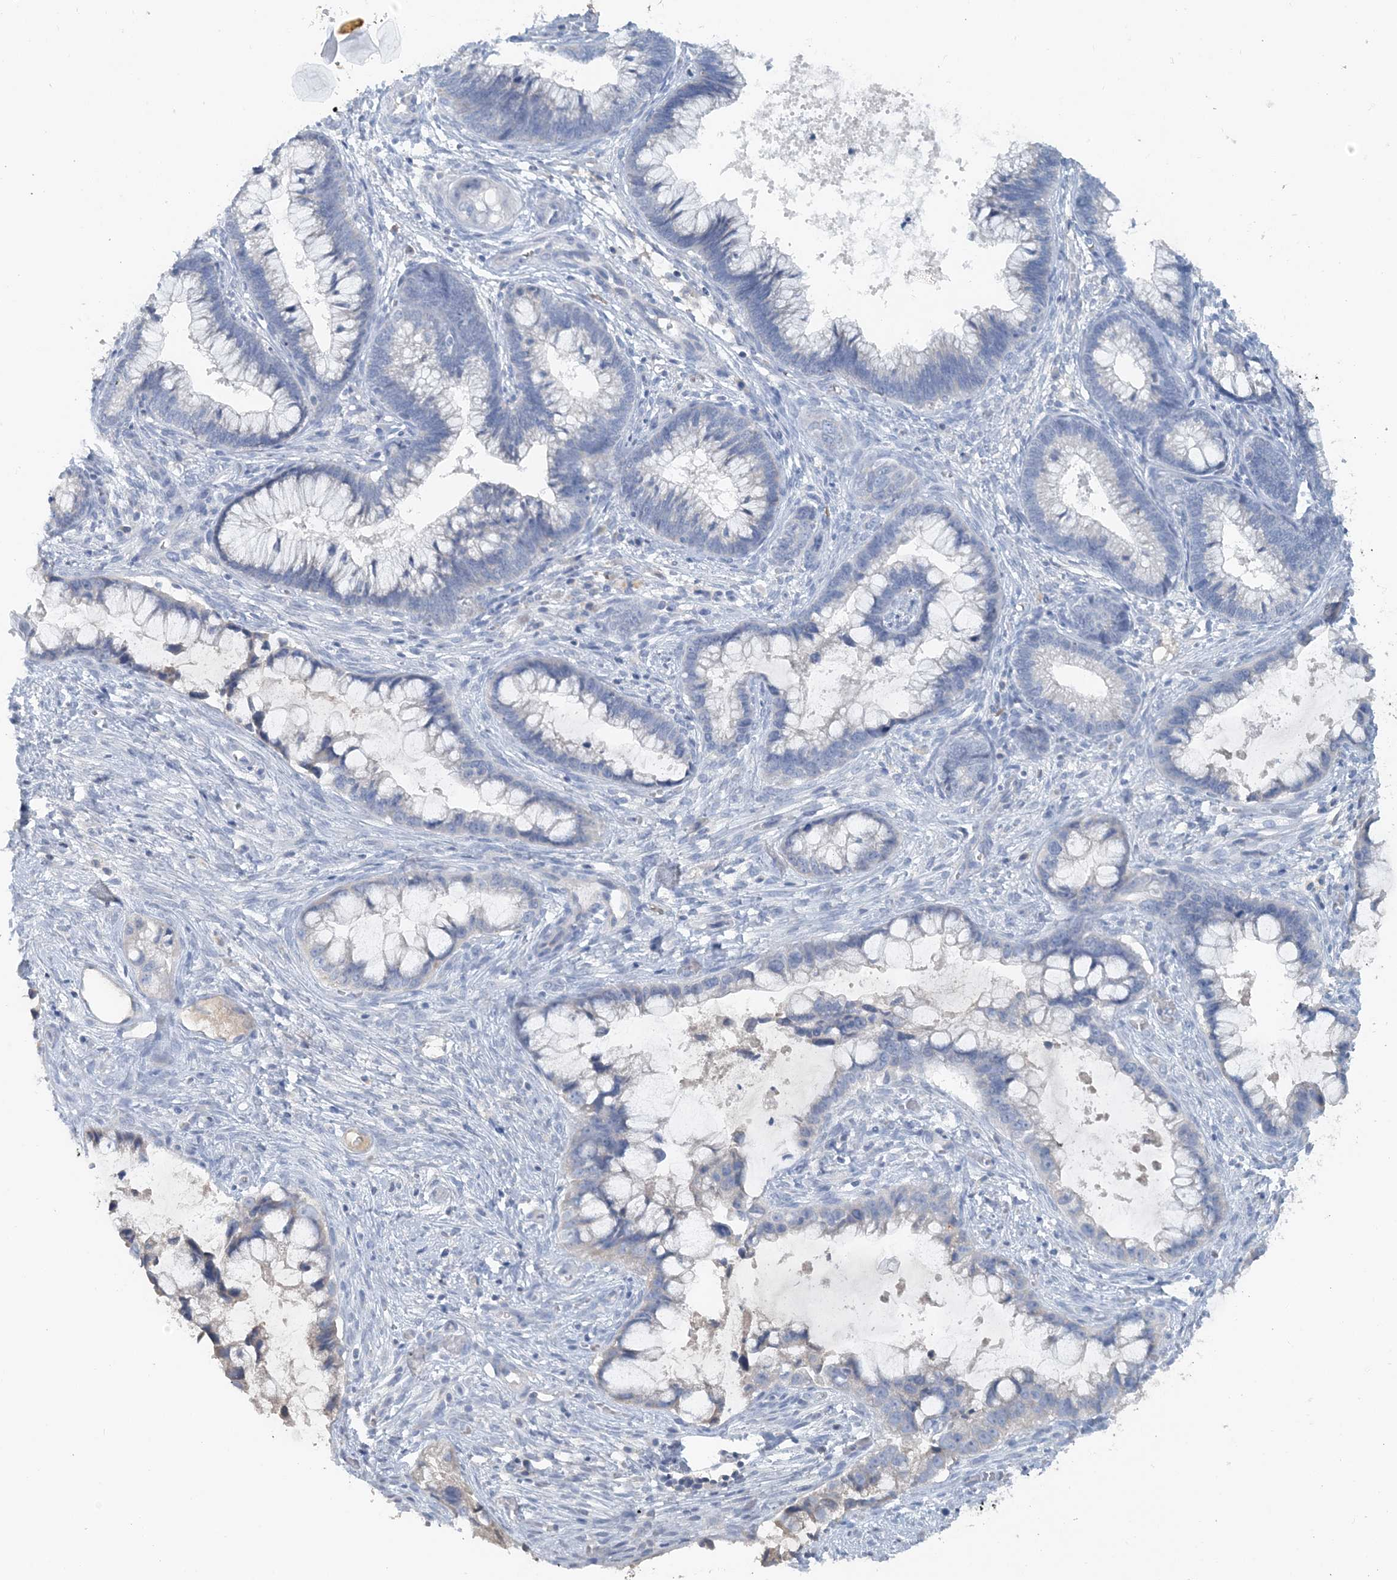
{"staining": {"intensity": "negative", "quantity": "none", "location": "none"}, "tissue": "cervical cancer", "cell_type": "Tumor cells", "image_type": "cancer", "snomed": [{"axis": "morphology", "description": "Adenocarcinoma, NOS"}, {"axis": "topography", "description": "Cervix"}], "caption": "A high-resolution micrograph shows IHC staining of cervical cancer (adenocarcinoma), which exhibits no significant positivity in tumor cells.", "gene": "CTRL", "patient": {"sex": "female", "age": 44}}